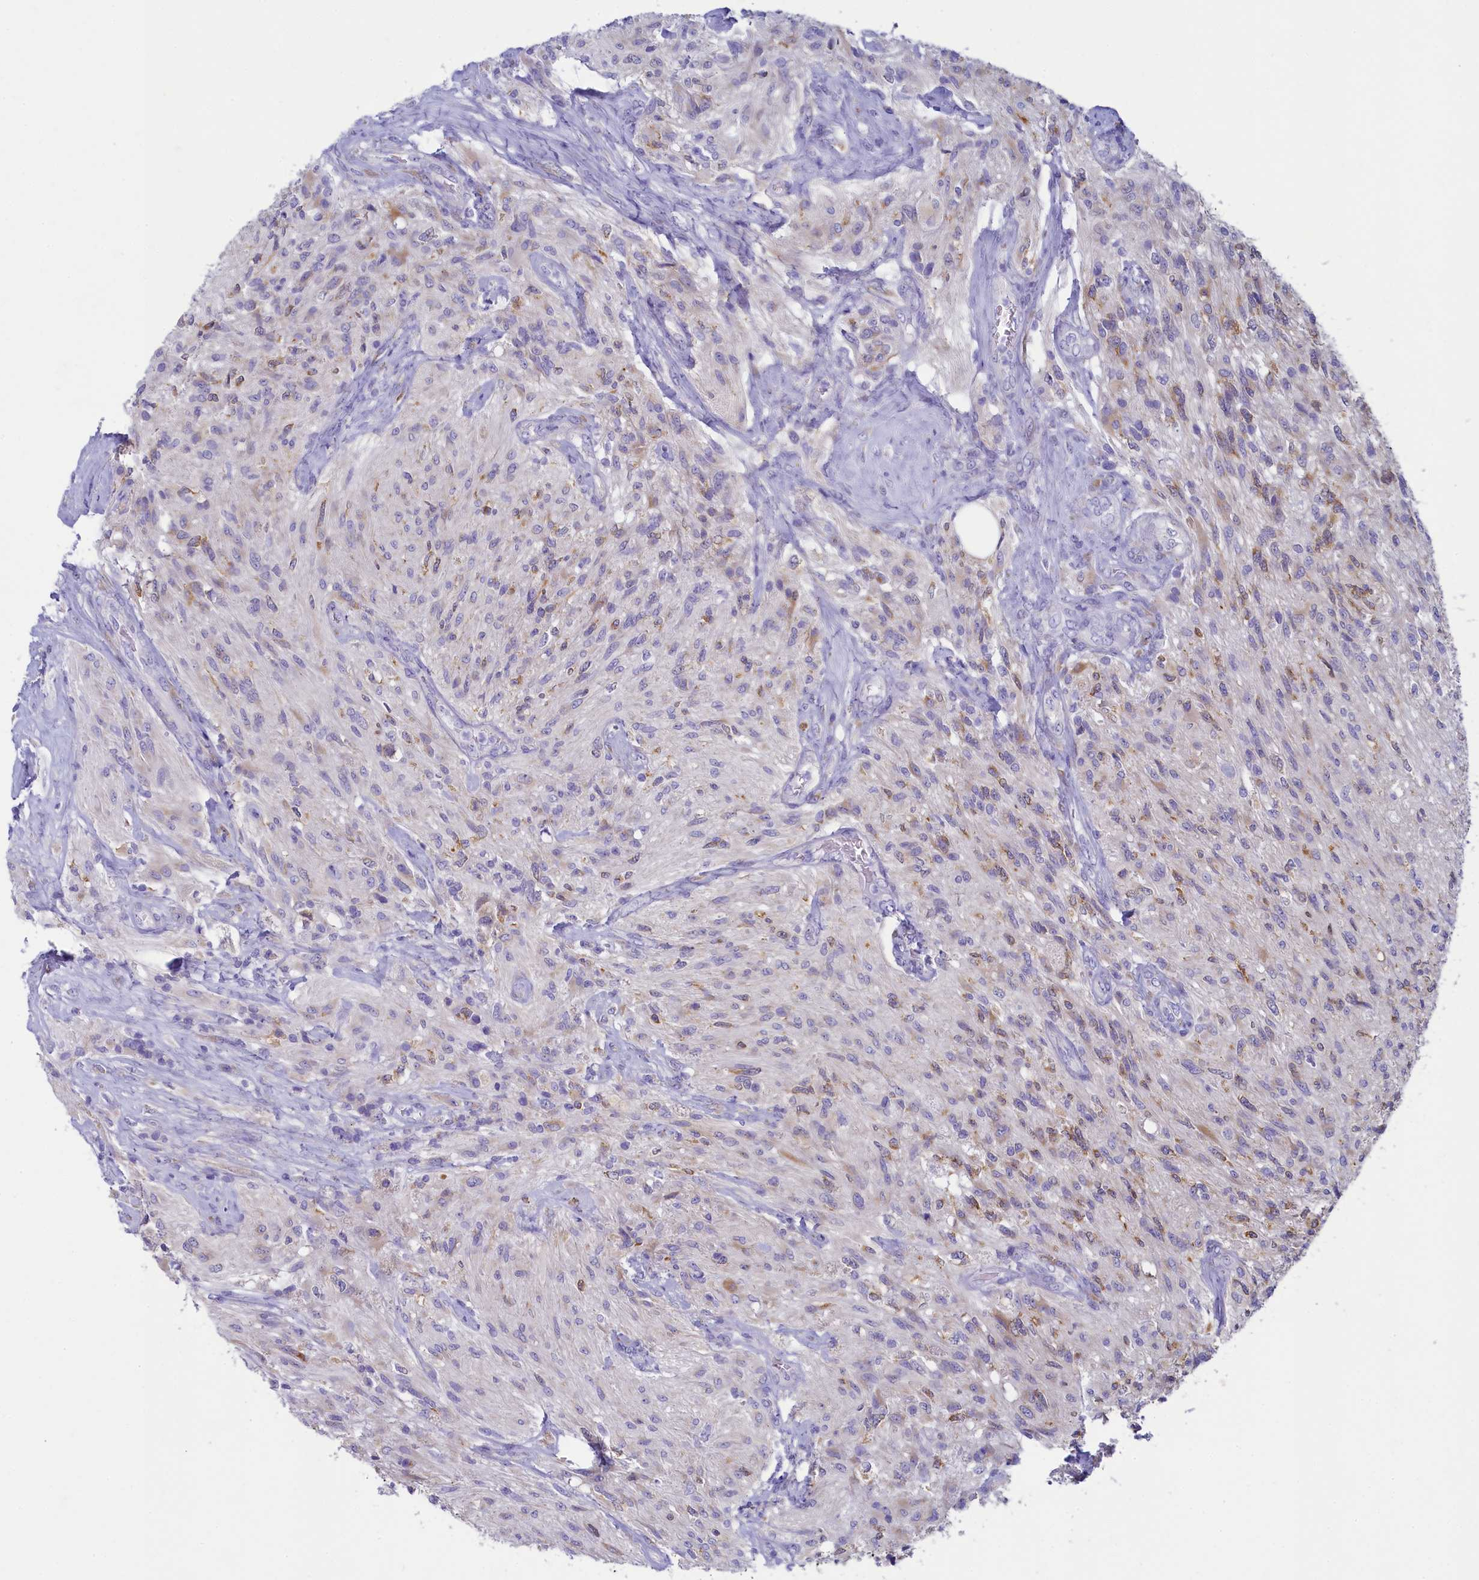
{"staining": {"intensity": "weak", "quantity": "<25%", "location": "cytoplasmic/membranous"}, "tissue": "glioma", "cell_type": "Tumor cells", "image_type": "cancer", "snomed": [{"axis": "morphology", "description": "Glioma, malignant, High grade"}, {"axis": "topography", "description": "Brain"}], "caption": "This is a micrograph of immunohistochemistry staining of glioma, which shows no expression in tumor cells.", "gene": "SKA3", "patient": {"sex": "male", "age": 56}}